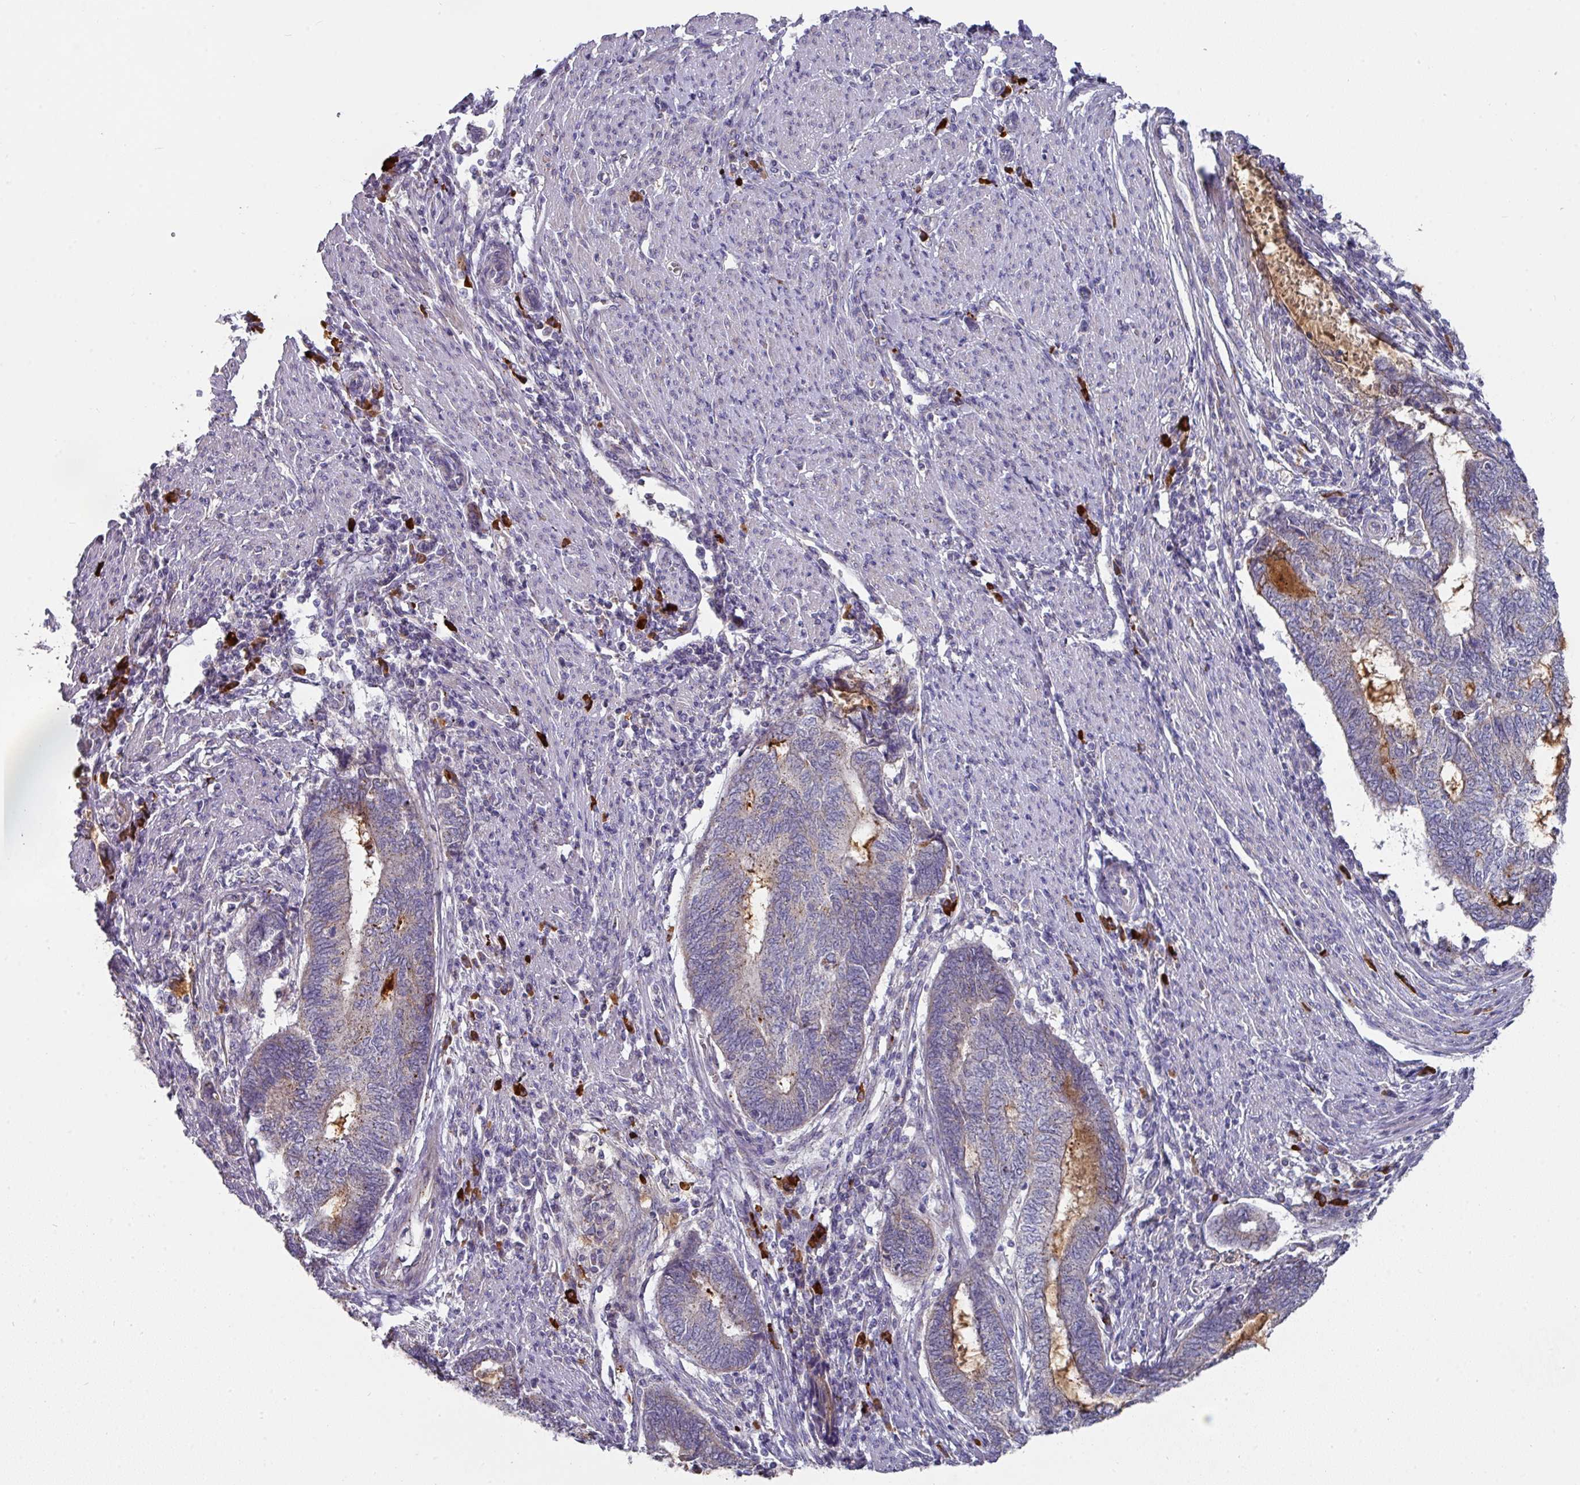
{"staining": {"intensity": "weak", "quantity": "<25%", "location": "cytoplasmic/membranous"}, "tissue": "endometrial cancer", "cell_type": "Tumor cells", "image_type": "cancer", "snomed": [{"axis": "morphology", "description": "Adenocarcinoma, NOS"}, {"axis": "topography", "description": "Uterus"}, {"axis": "topography", "description": "Endometrium"}], "caption": "A micrograph of adenocarcinoma (endometrial) stained for a protein shows no brown staining in tumor cells.", "gene": "IL4R", "patient": {"sex": "female", "age": 70}}